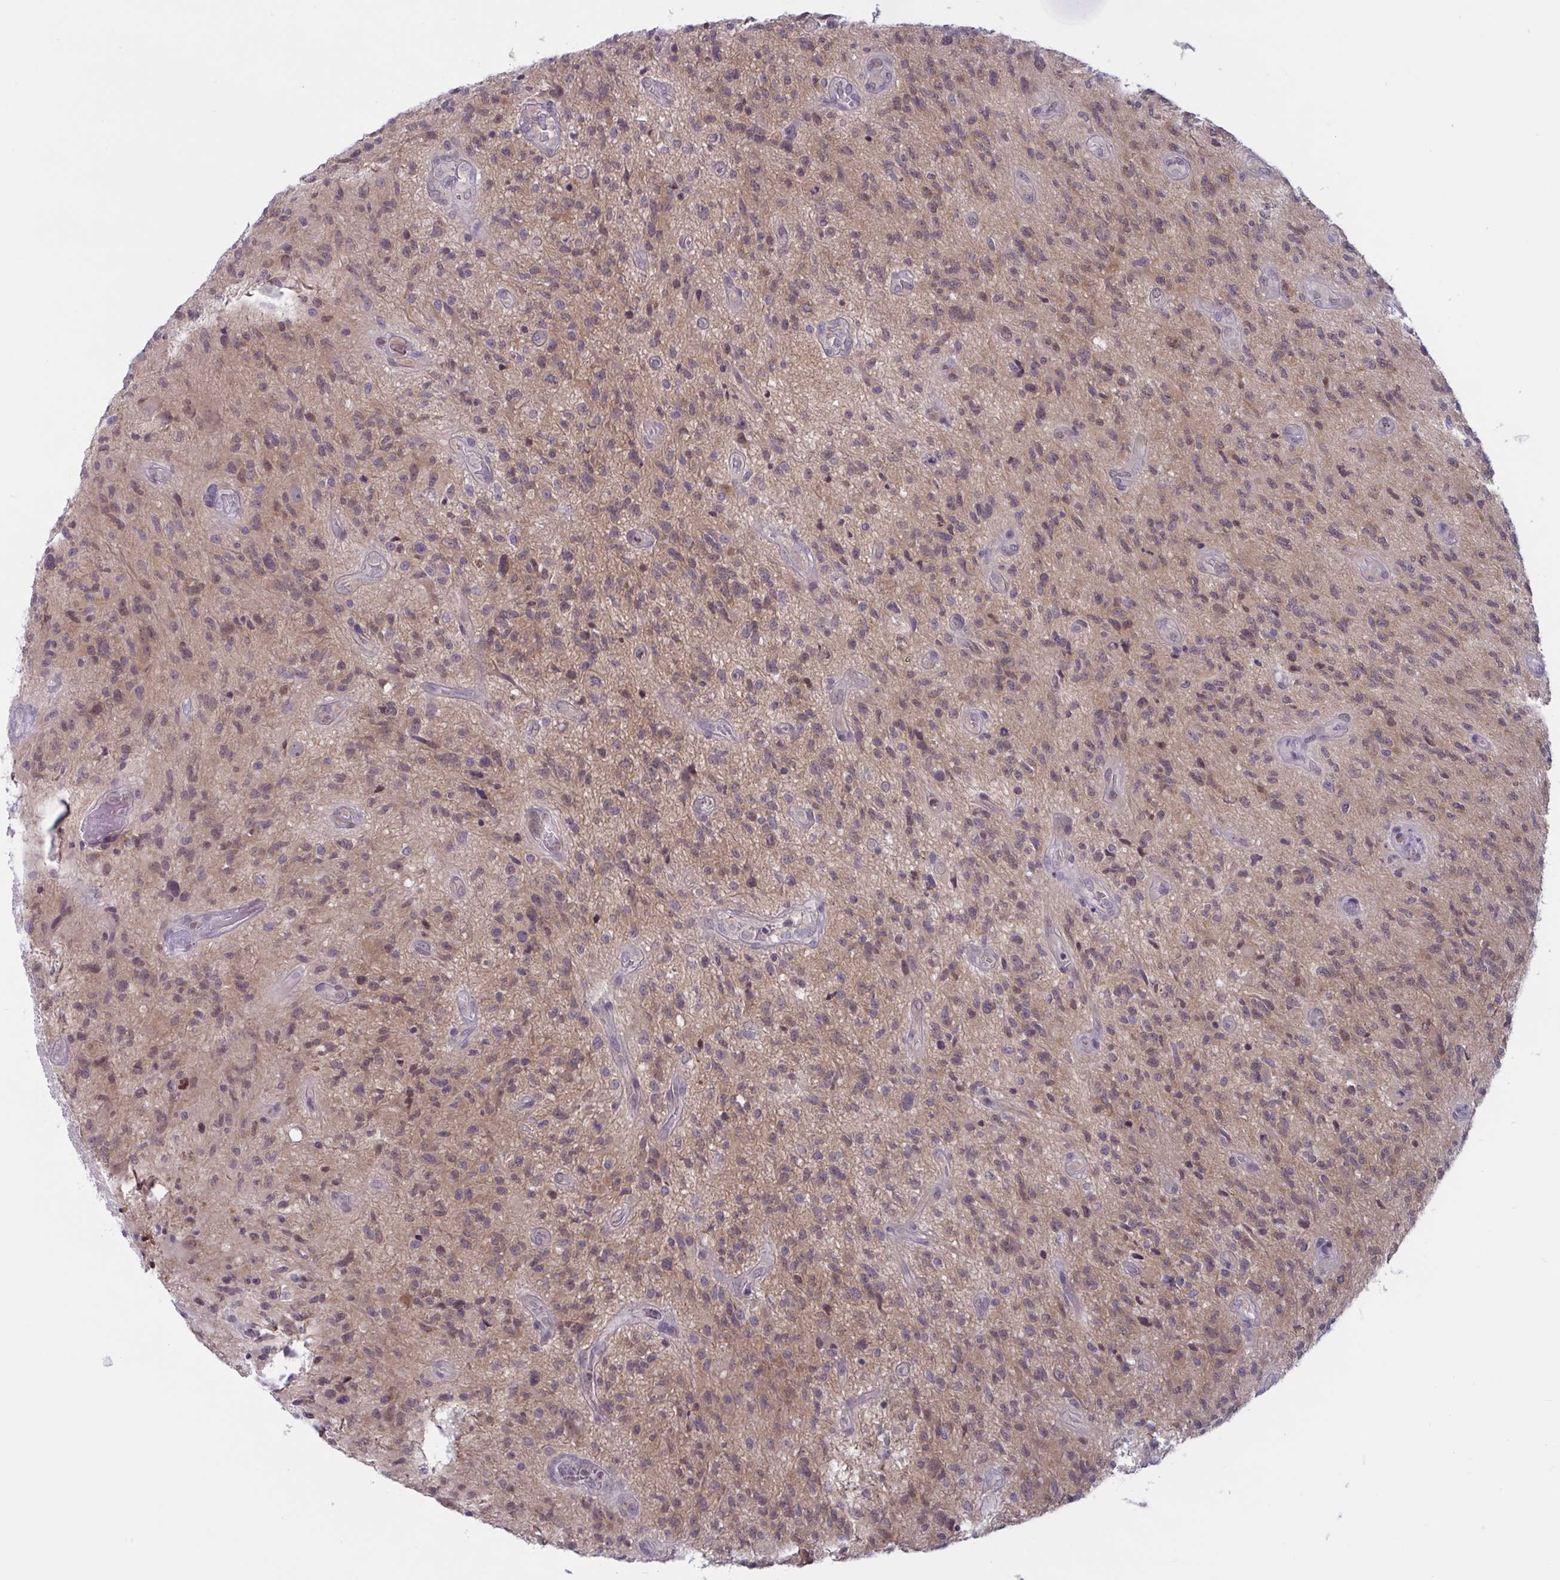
{"staining": {"intensity": "weak", "quantity": "25%-75%", "location": "cytoplasmic/membranous,nuclear"}, "tissue": "glioma", "cell_type": "Tumor cells", "image_type": "cancer", "snomed": [{"axis": "morphology", "description": "Glioma, malignant, High grade"}, {"axis": "topography", "description": "Brain"}], "caption": "Immunohistochemical staining of human glioma shows weak cytoplasmic/membranous and nuclear protein staining in about 25%-75% of tumor cells.", "gene": "TSN", "patient": {"sex": "male", "age": 67}}